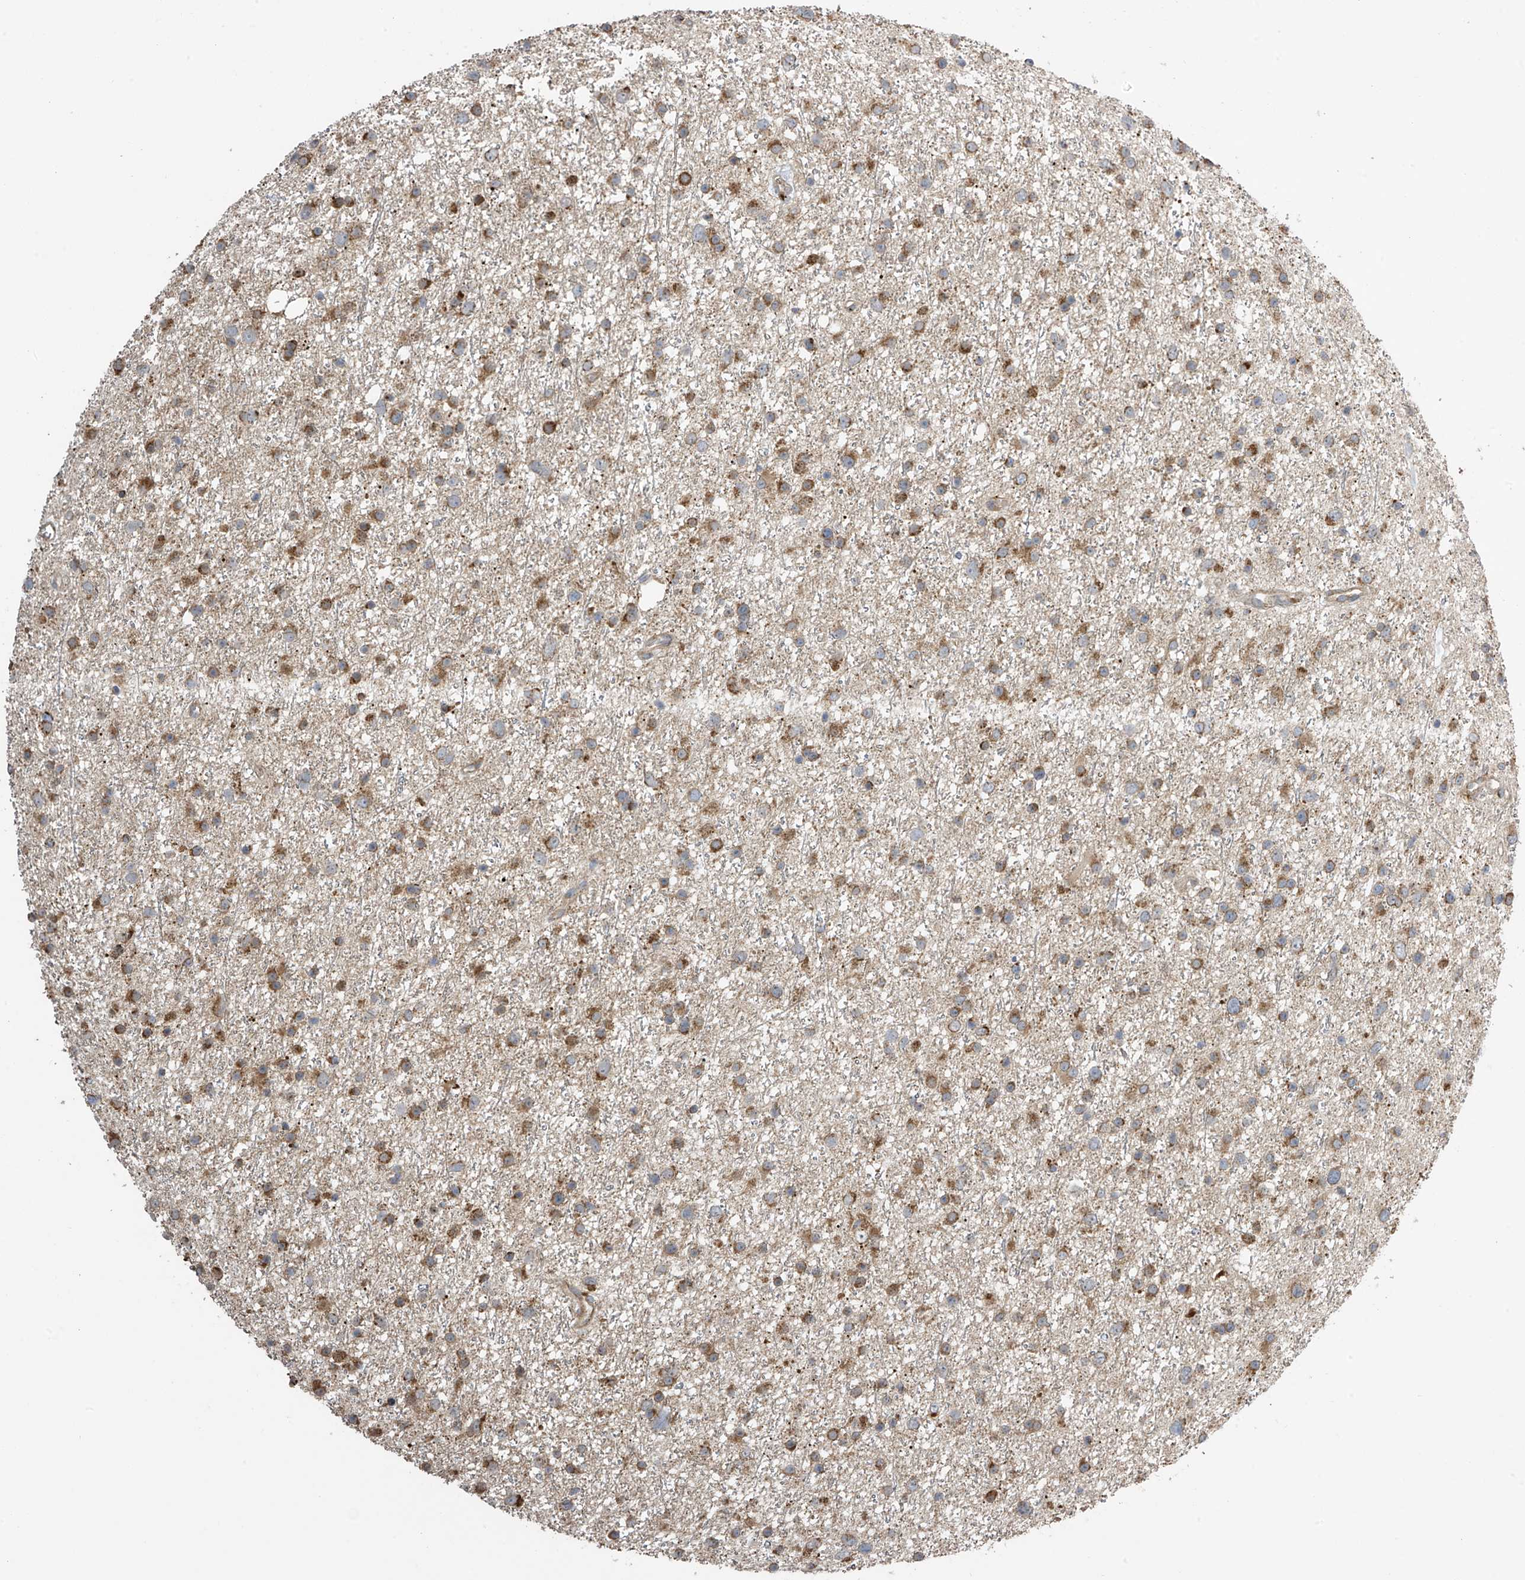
{"staining": {"intensity": "moderate", "quantity": ">75%", "location": "cytoplasmic/membranous"}, "tissue": "glioma", "cell_type": "Tumor cells", "image_type": "cancer", "snomed": [{"axis": "morphology", "description": "Glioma, malignant, Low grade"}, {"axis": "topography", "description": "Cerebral cortex"}], "caption": "High-magnification brightfield microscopy of malignant glioma (low-grade) stained with DAB (3,3'-diaminobenzidine) (brown) and counterstained with hematoxylin (blue). tumor cells exhibit moderate cytoplasmic/membranous positivity is appreciated in approximately>75% of cells.", "gene": "PNPT1", "patient": {"sex": "female", "age": 39}}